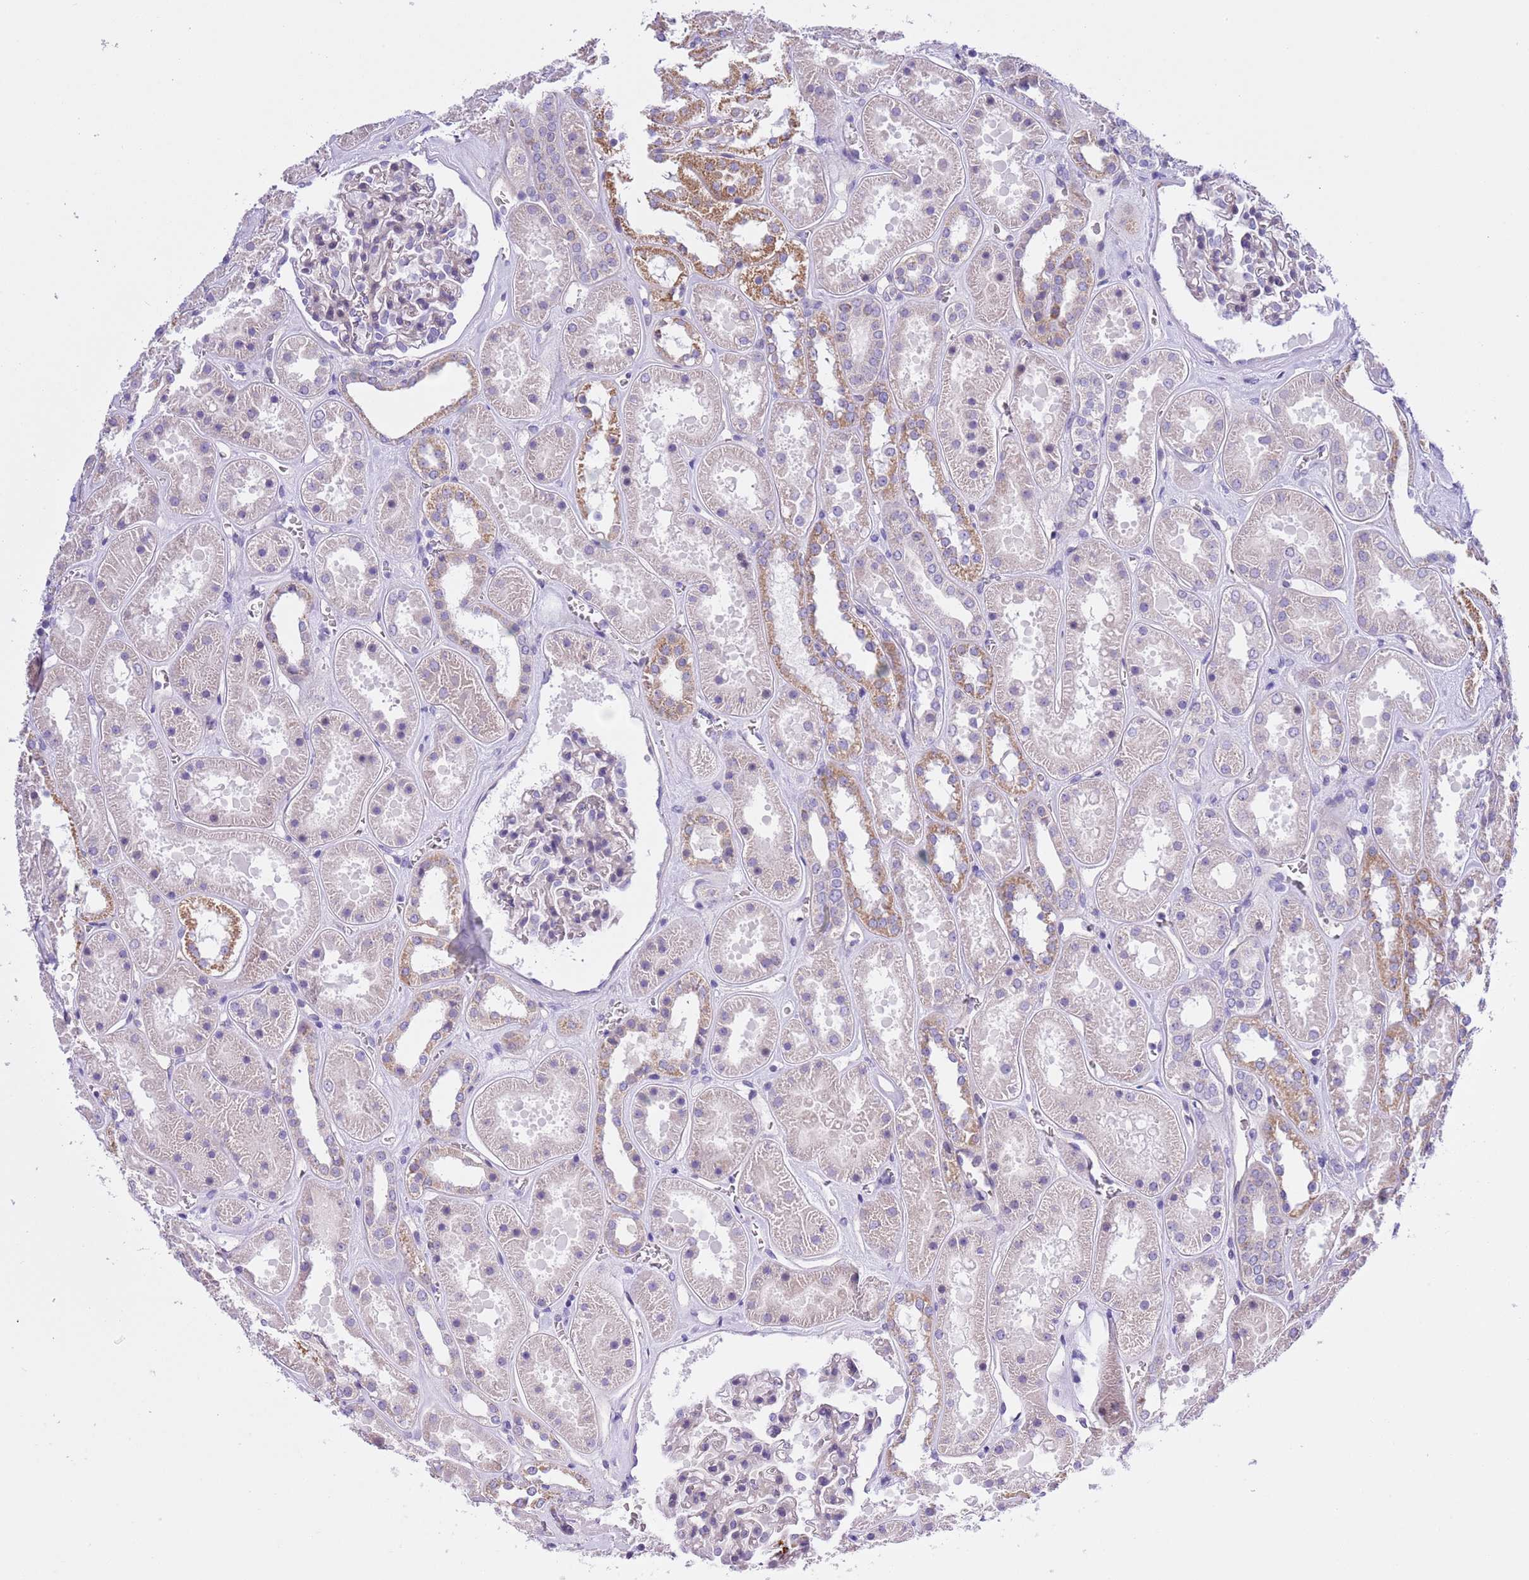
{"staining": {"intensity": "negative", "quantity": "none", "location": "none"}, "tissue": "kidney", "cell_type": "Cells in glomeruli", "image_type": "normal", "snomed": [{"axis": "morphology", "description": "Normal tissue, NOS"}, {"axis": "topography", "description": "Kidney"}], "caption": "IHC histopathology image of unremarkable kidney stained for a protein (brown), which displays no staining in cells in glomeruli. The staining is performed using DAB brown chromogen with nuclei counter-stained in using hematoxylin.", "gene": "NET1", "patient": {"sex": "female", "age": 41}}